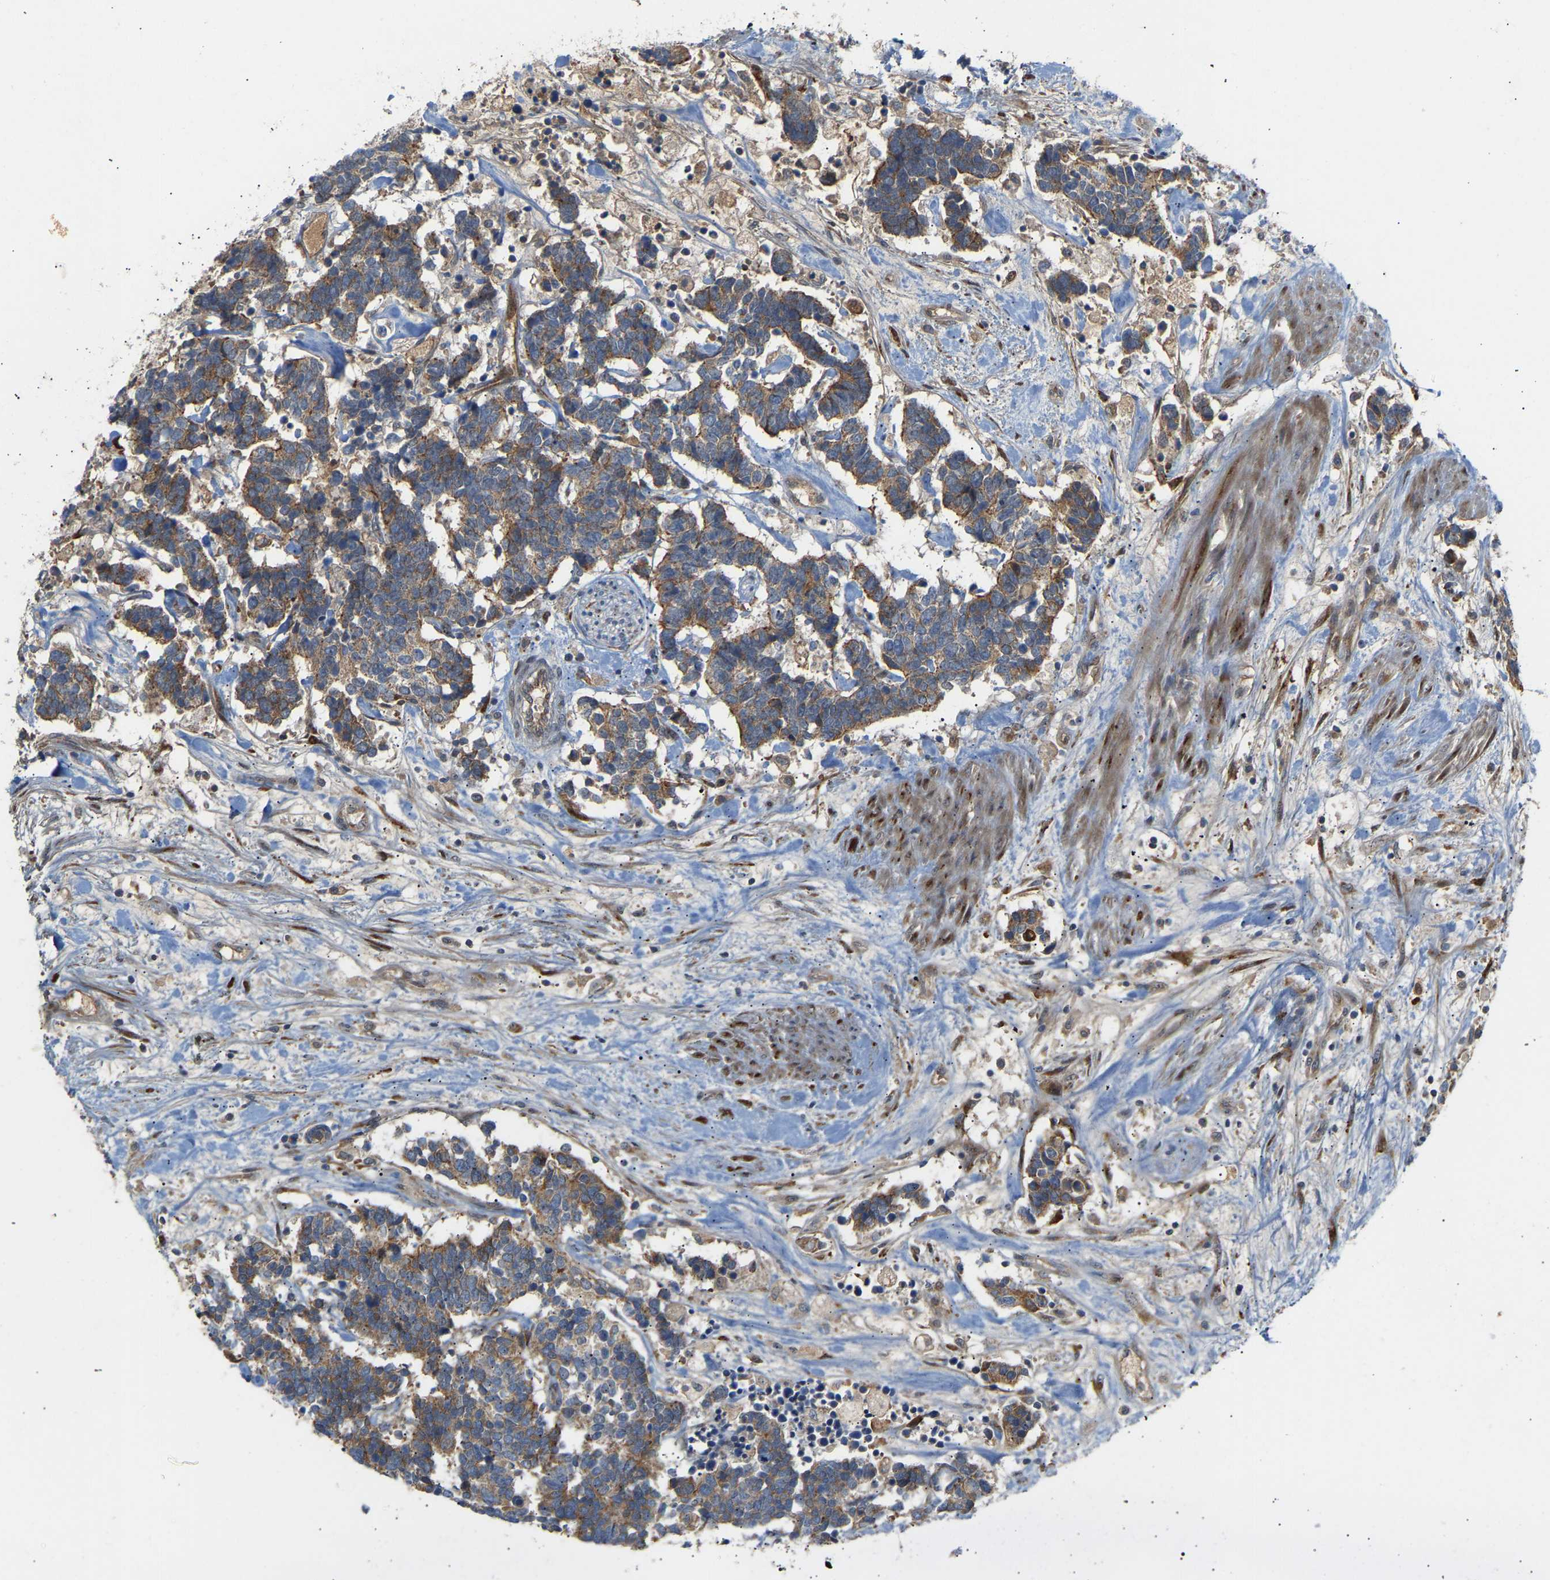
{"staining": {"intensity": "weak", "quantity": ">75%", "location": "cytoplasmic/membranous"}, "tissue": "carcinoid", "cell_type": "Tumor cells", "image_type": "cancer", "snomed": [{"axis": "morphology", "description": "Carcinoma, NOS"}, {"axis": "morphology", "description": "Carcinoid, malignant, NOS"}, {"axis": "topography", "description": "Urinary bladder"}], "caption": "DAB (3,3'-diaminobenzidine) immunohistochemical staining of human carcinoma shows weak cytoplasmic/membranous protein expression in approximately >75% of tumor cells. Immunohistochemistry (ihc) stains the protein in brown and the nuclei are stained blue.", "gene": "PTCD1", "patient": {"sex": "male", "age": 57}}